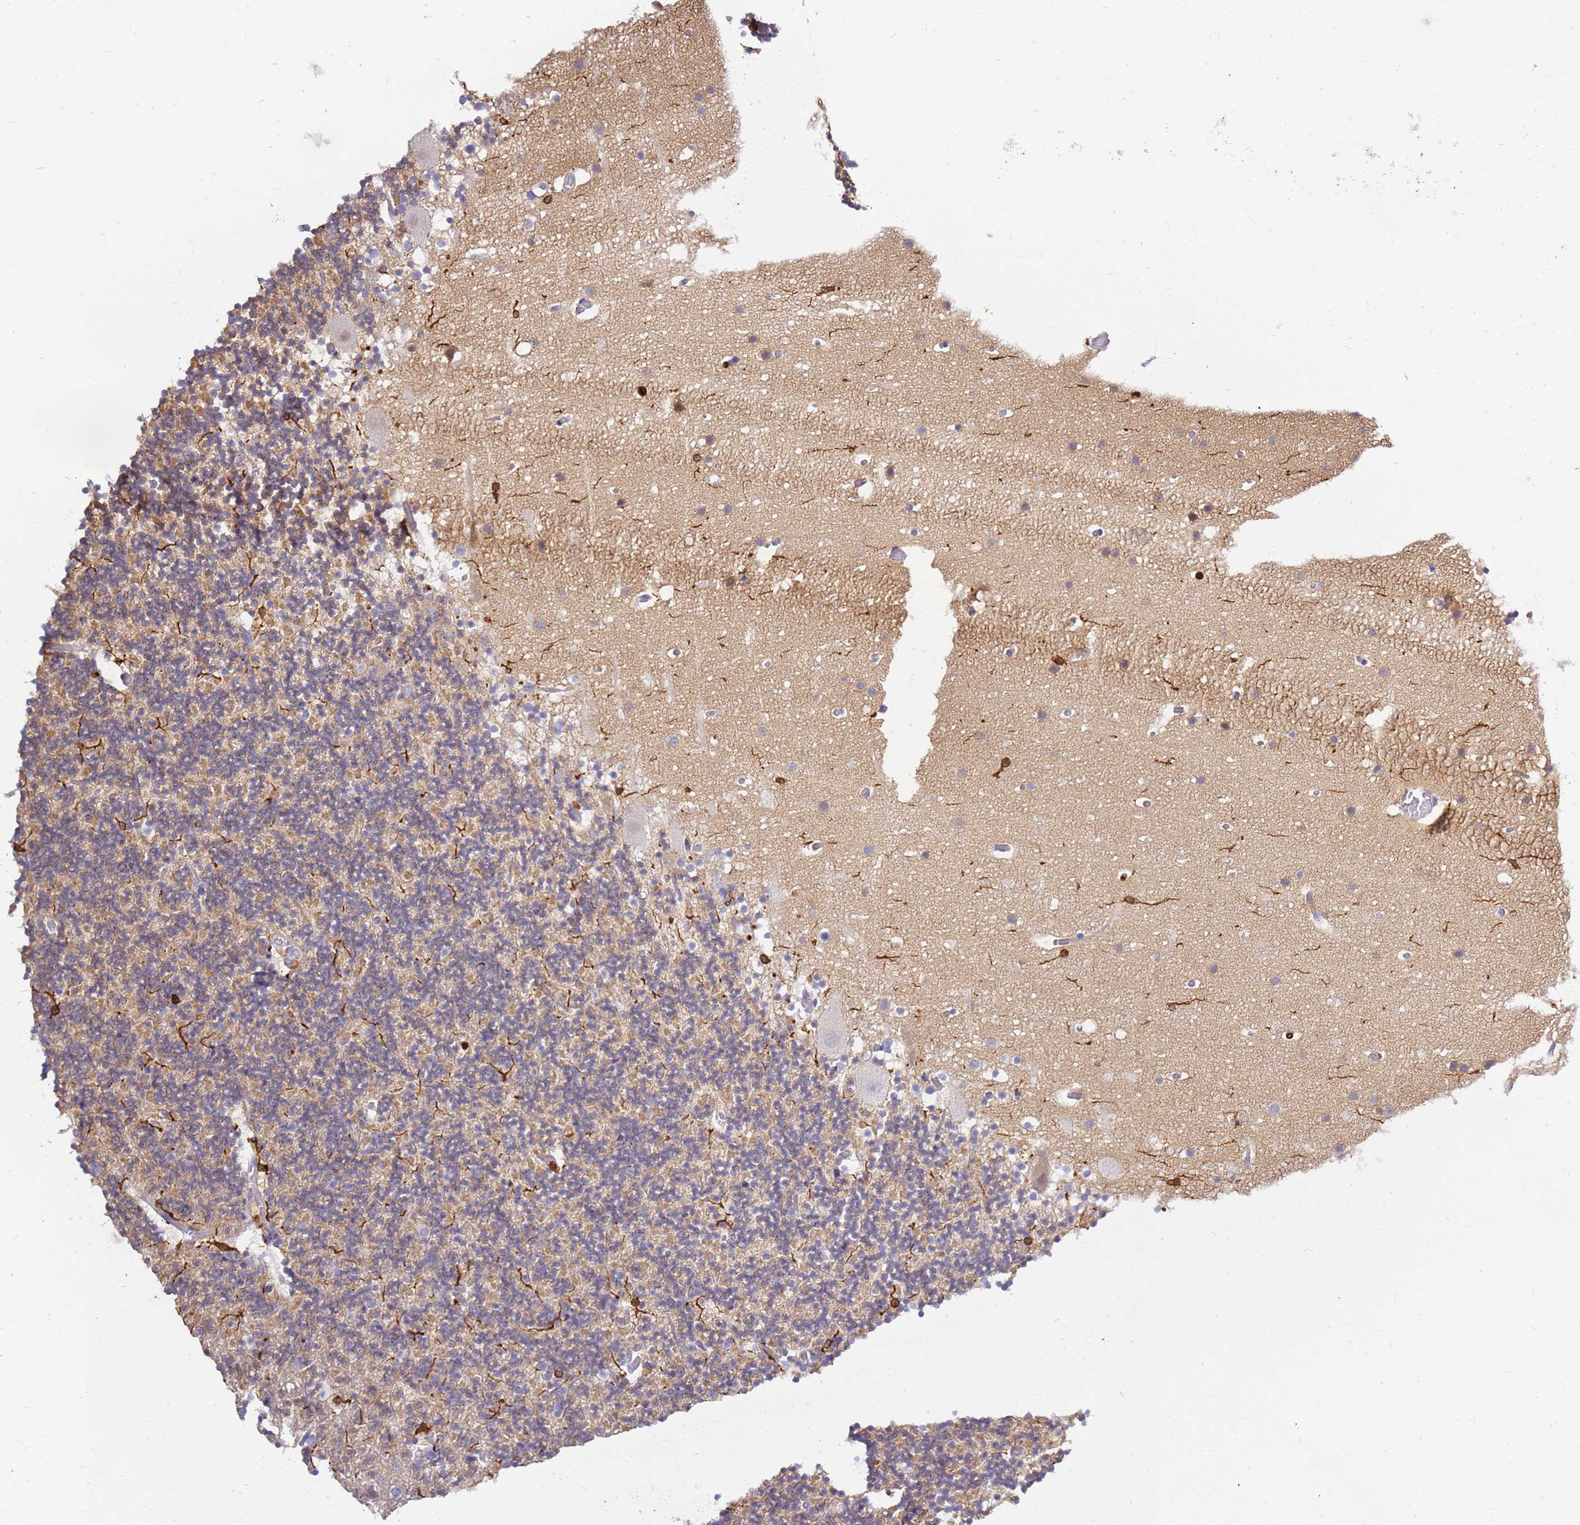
{"staining": {"intensity": "weak", "quantity": "25%-75%", "location": "cytoplasmic/membranous"}, "tissue": "cerebellum", "cell_type": "Cells in granular layer", "image_type": "normal", "snomed": [{"axis": "morphology", "description": "Normal tissue, NOS"}, {"axis": "topography", "description": "Cerebellum"}], "caption": "The micrograph reveals staining of benign cerebellum, revealing weak cytoplasmic/membranous protein staining (brown color) within cells in granular layer.", "gene": "CORO1A", "patient": {"sex": "male", "age": 57}}